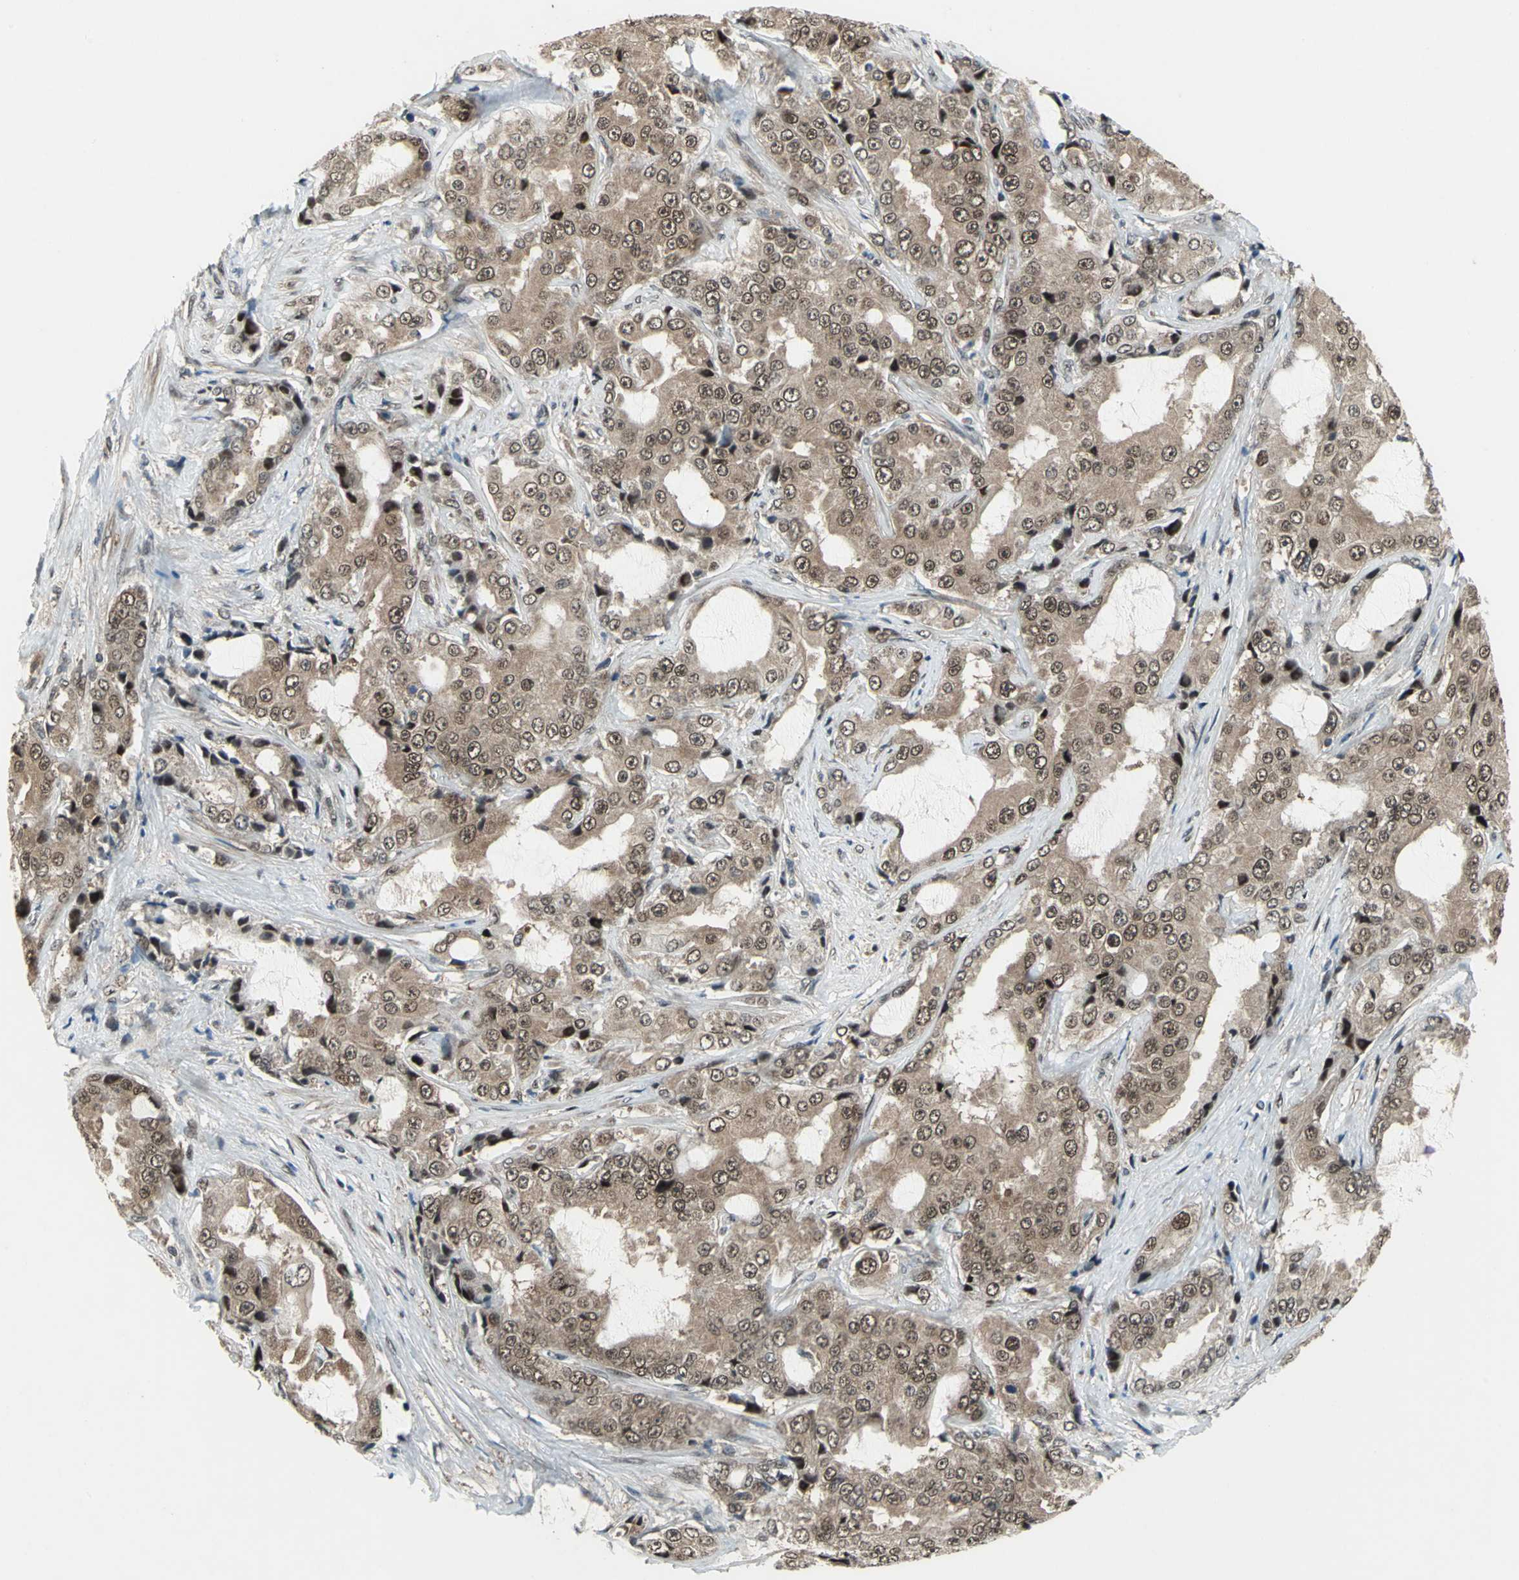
{"staining": {"intensity": "moderate", "quantity": ">75%", "location": "cytoplasmic/membranous,nuclear"}, "tissue": "prostate cancer", "cell_type": "Tumor cells", "image_type": "cancer", "snomed": [{"axis": "morphology", "description": "Adenocarcinoma, High grade"}, {"axis": "topography", "description": "Prostate"}], "caption": "Immunohistochemical staining of human prostate cancer reveals medium levels of moderate cytoplasmic/membranous and nuclear positivity in about >75% of tumor cells.", "gene": "COPS5", "patient": {"sex": "male", "age": 73}}